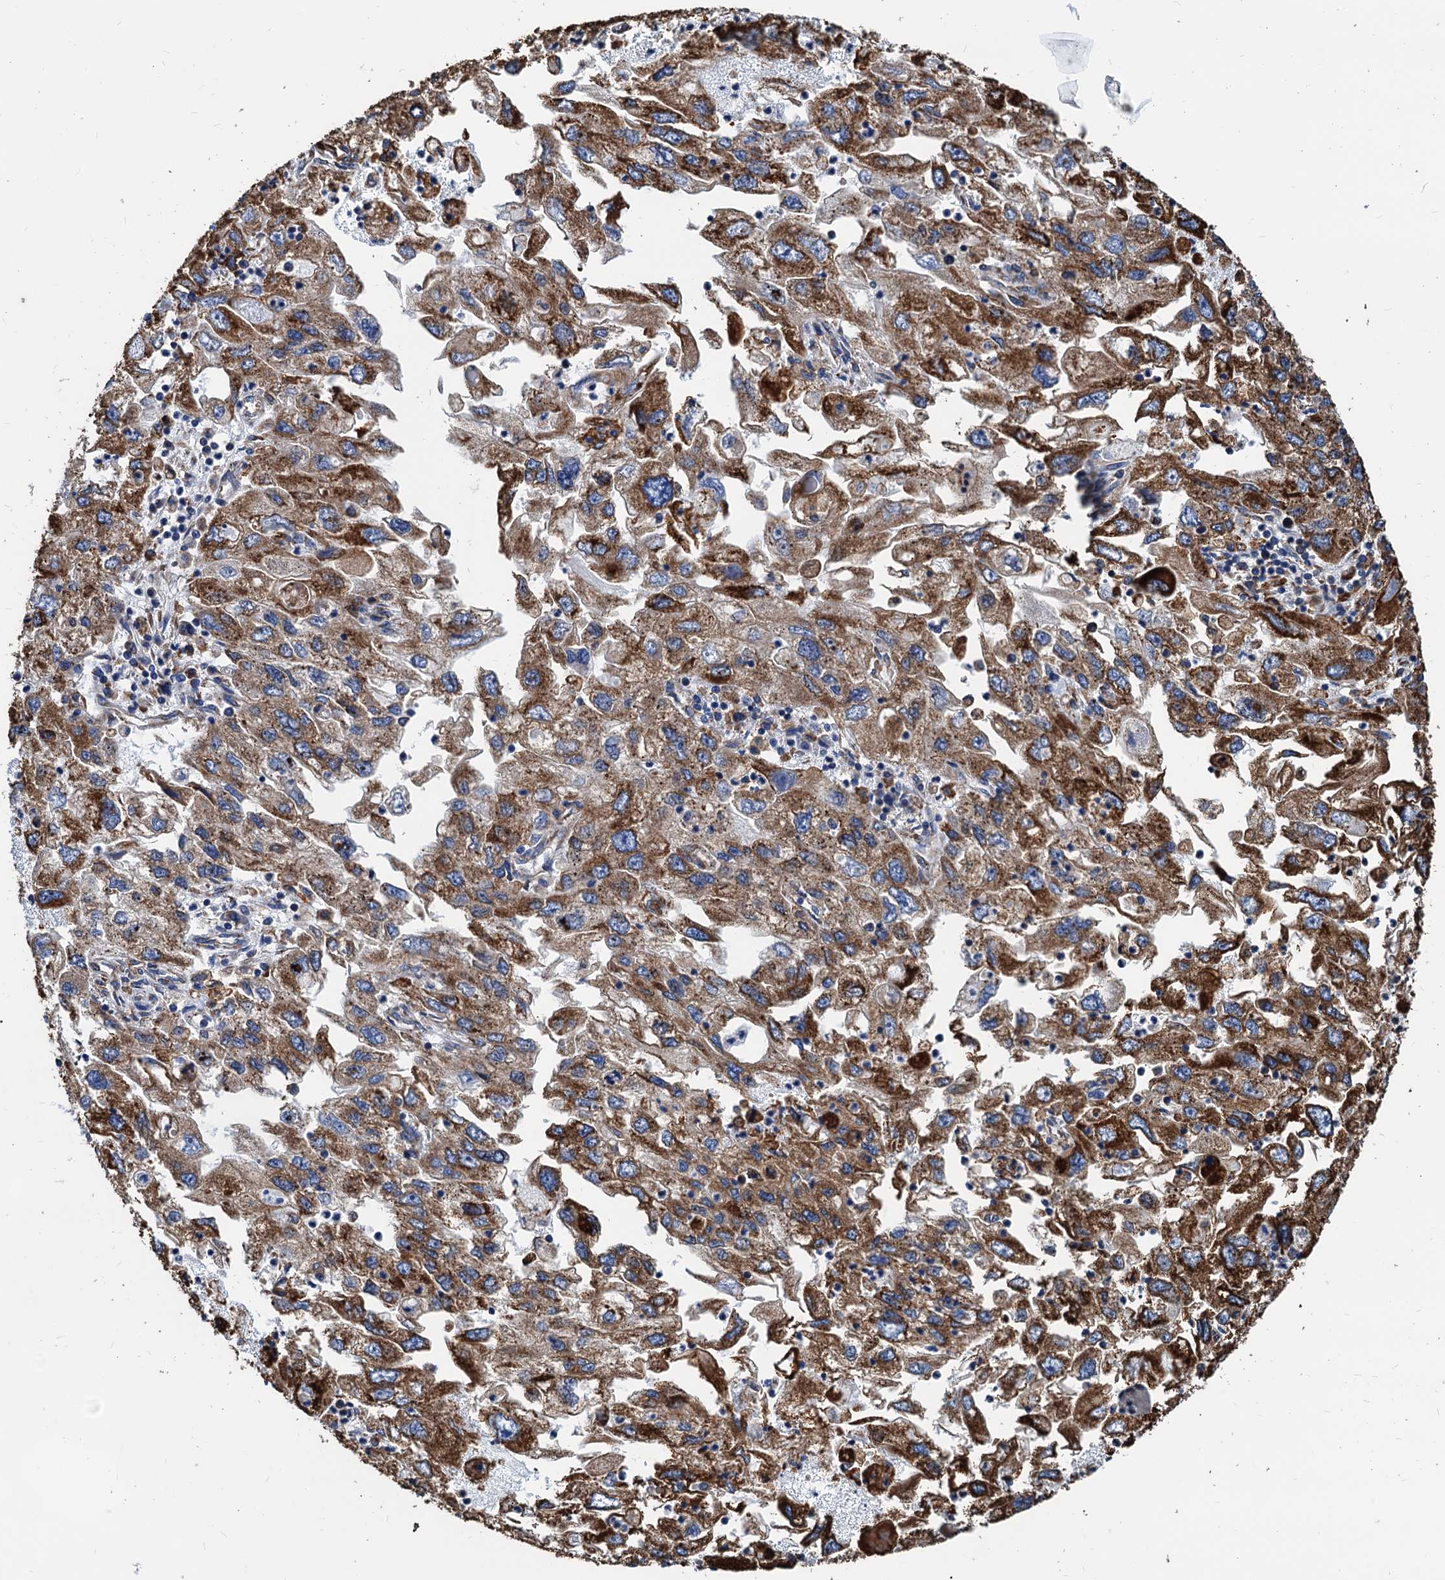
{"staining": {"intensity": "strong", "quantity": ">75%", "location": "cytoplasmic/membranous"}, "tissue": "endometrial cancer", "cell_type": "Tumor cells", "image_type": "cancer", "snomed": [{"axis": "morphology", "description": "Adenocarcinoma, NOS"}, {"axis": "topography", "description": "Endometrium"}], "caption": "This image exhibits immunohistochemistry staining of human adenocarcinoma (endometrial), with high strong cytoplasmic/membranous positivity in approximately >75% of tumor cells.", "gene": "HSPA5", "patient": {"sex": "female", "age": 49}}